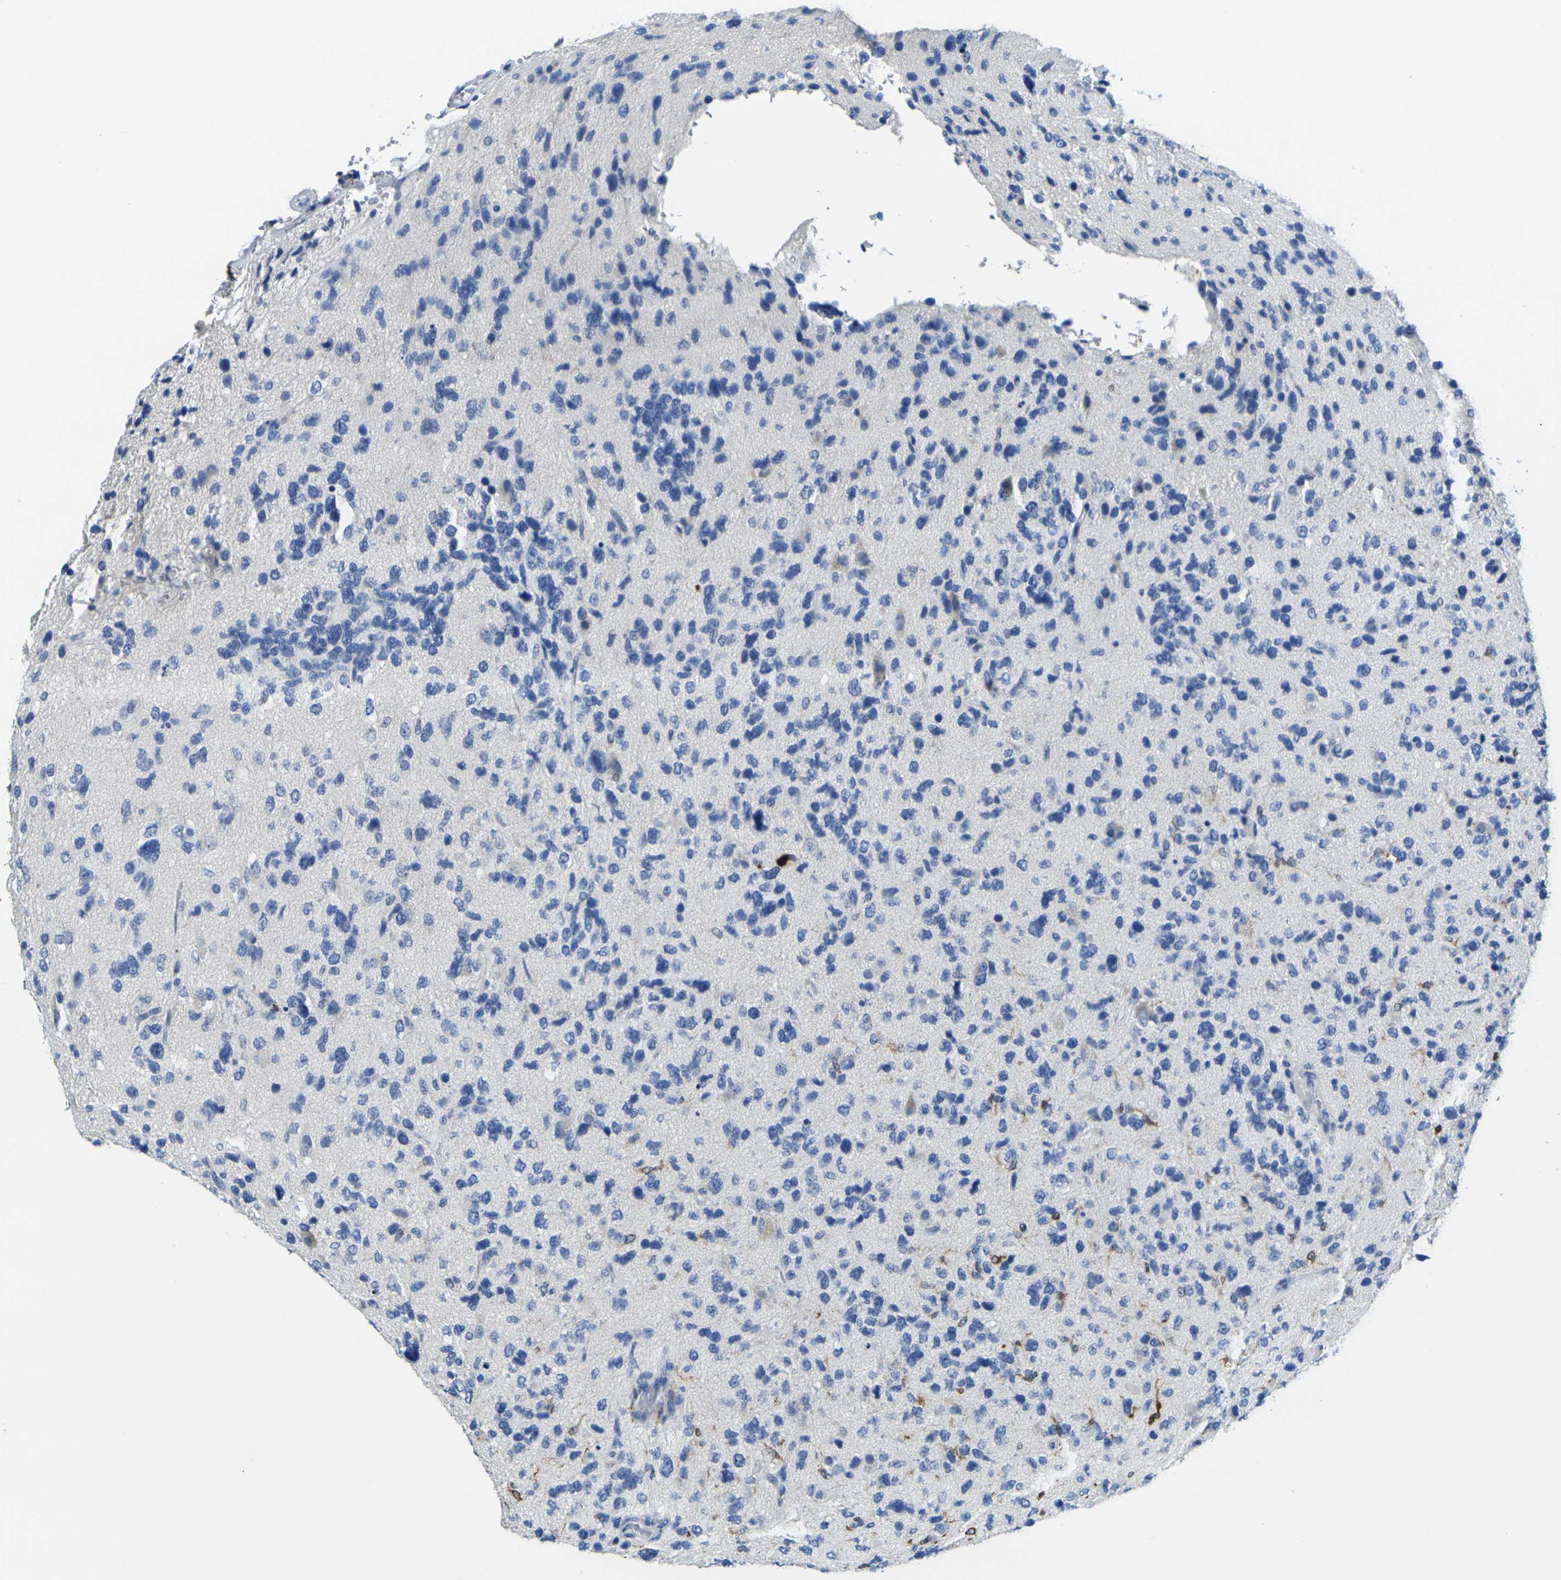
{"staining": {"intensity": "negative", "quantity": "none", "location": "none"}, "tissue": "glioma", "cell_type": "Tumor cells", "image_type": "cancer", "snomed": [{"axis": "morphology", "description": "Glioma, malignant, High grade"}, {"axis": "topography", "description": "Brain"}], "caption": "High power microscopy image of an immunohistochemistry (IHC) photomicrograph of malignant glioma (high-grade), revealing no significant expression in tumor cells.", "gene": "S100A9", "patient": {"sex": "female", "age": 58}}